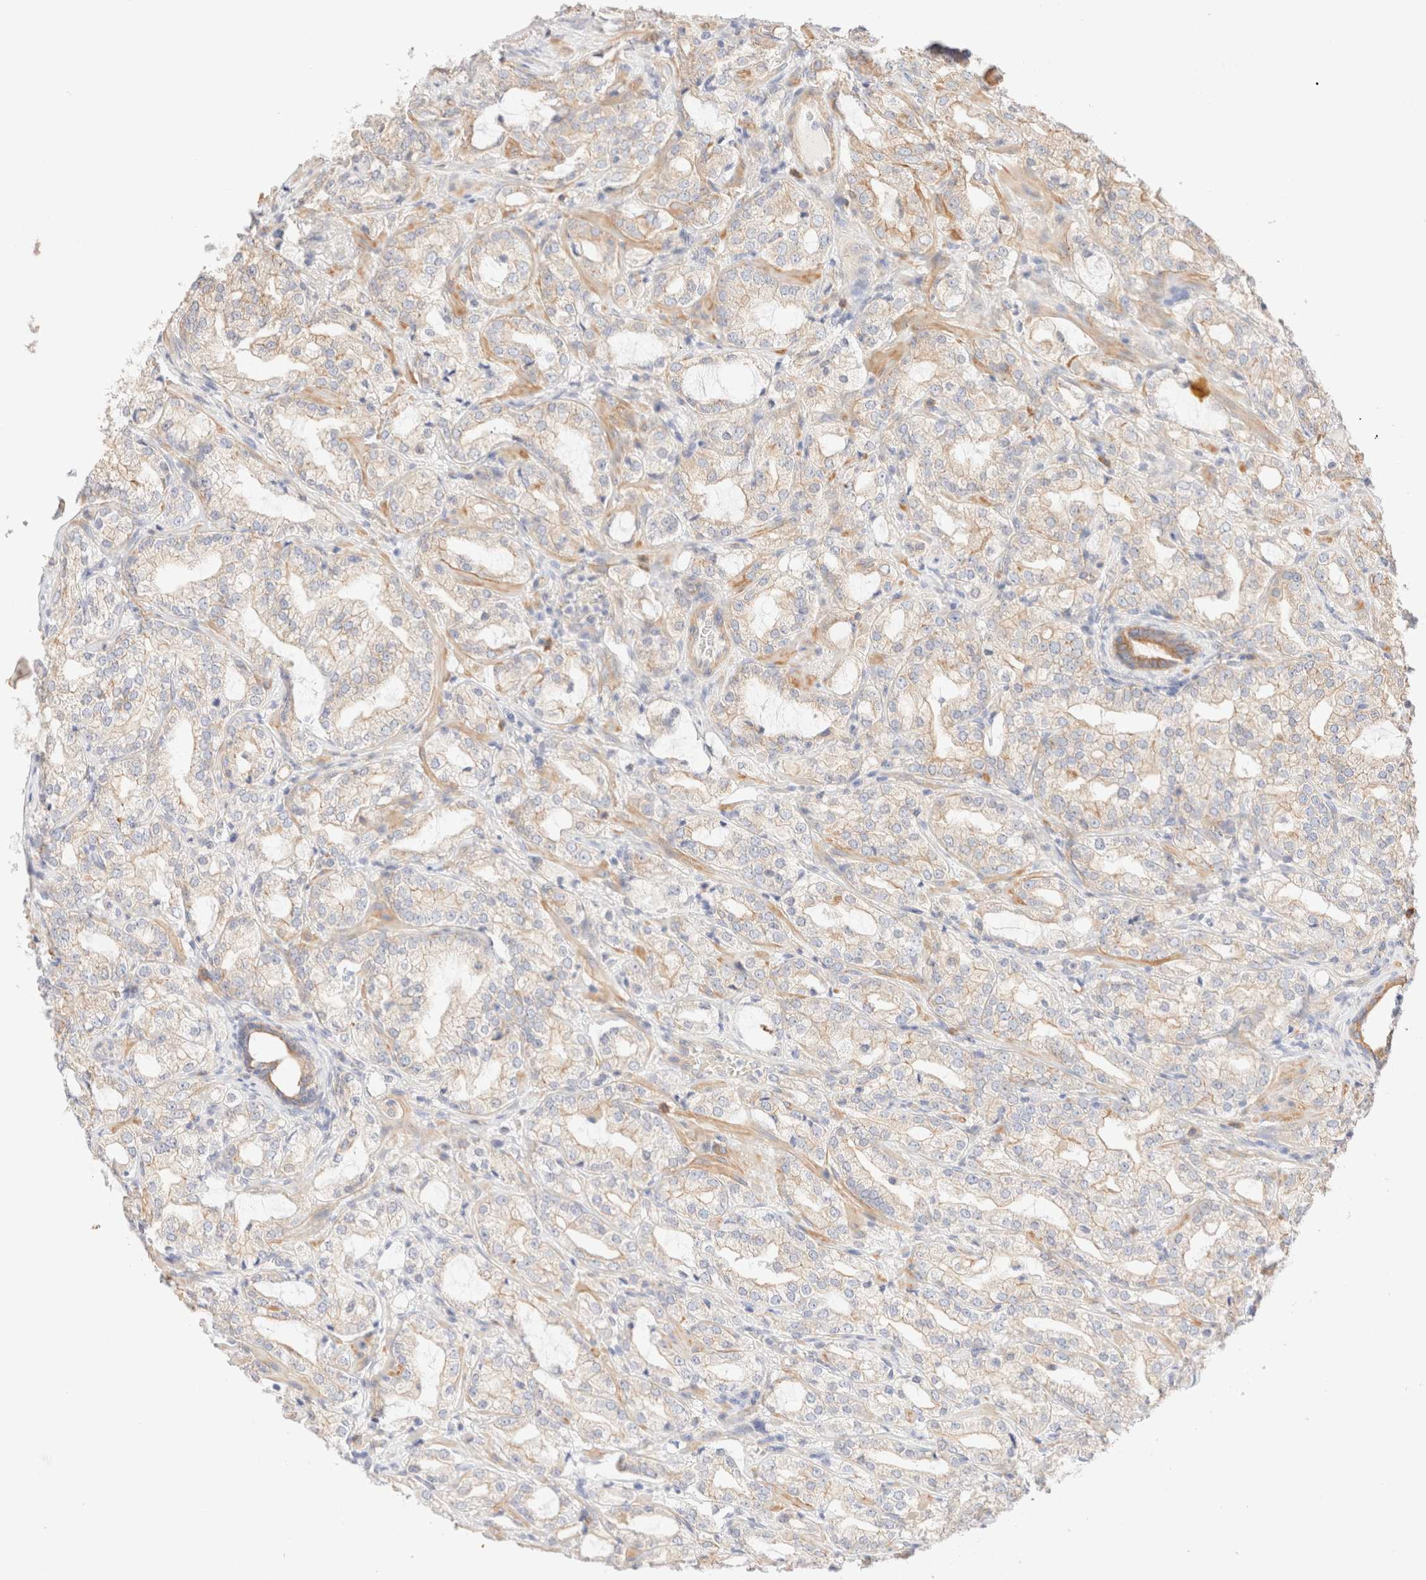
{"staining": {"intensity": "weak", "quantity": "<25%", "location": "cytoplasmic/membranous"}, "tissue": "prostate cancer", "cell_type": "Tumor cells", "image_type": "cancer", "snomed": [{"axis": "morphology", "description": "Adenocarcinoma, High grade"}, {"axis": "topography", "description": "Prostate"}], "caption": "Micrograph shows no significant protein expression in tumor cells of prostate cancer (adenocarcinoma (high-grade)). (DAB (3,3'-diaminobenzidine) IHC, high magnification).", "gene": "NIBAN2", "patient": {"sex": "male", "age": 64}}